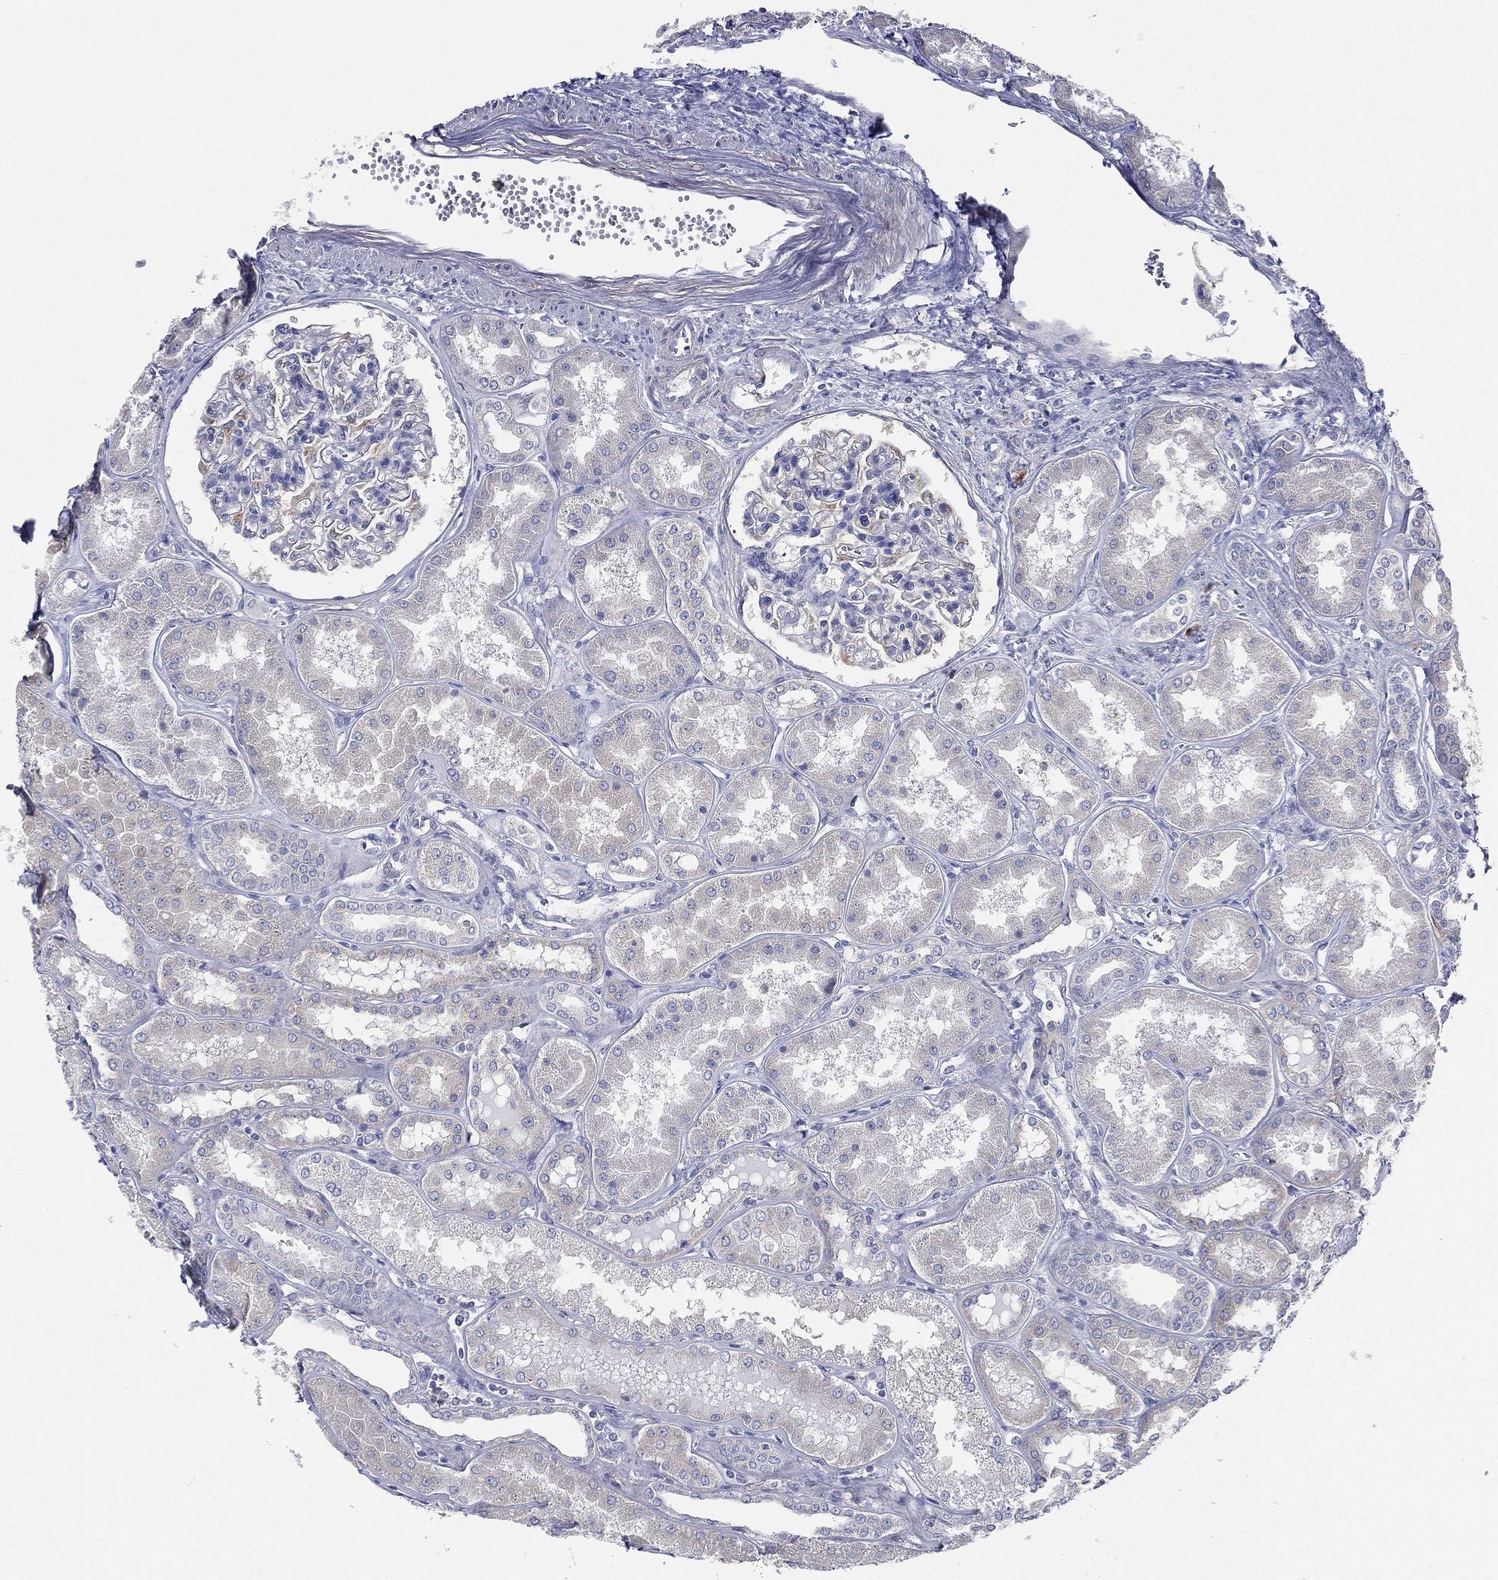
{"staining": {"intensity": "negative", "quantity": "none", "location": "none"}, "tissue": "kidney", "cell_type": "Cells in glomeruli", "image_type": "normal", "snomed": [{"axis": "morphology", "description": "Normal tissue, NOS"}, {"axis": "topography", "description": "Kidney"}], "caption": "High power microscopy image of an IHC micrograph of normal kidney, revealing no significant staining in cells in glomeruli.", "gene": "ATP8A2", "patient": {"sex": "female", "age": 56}}